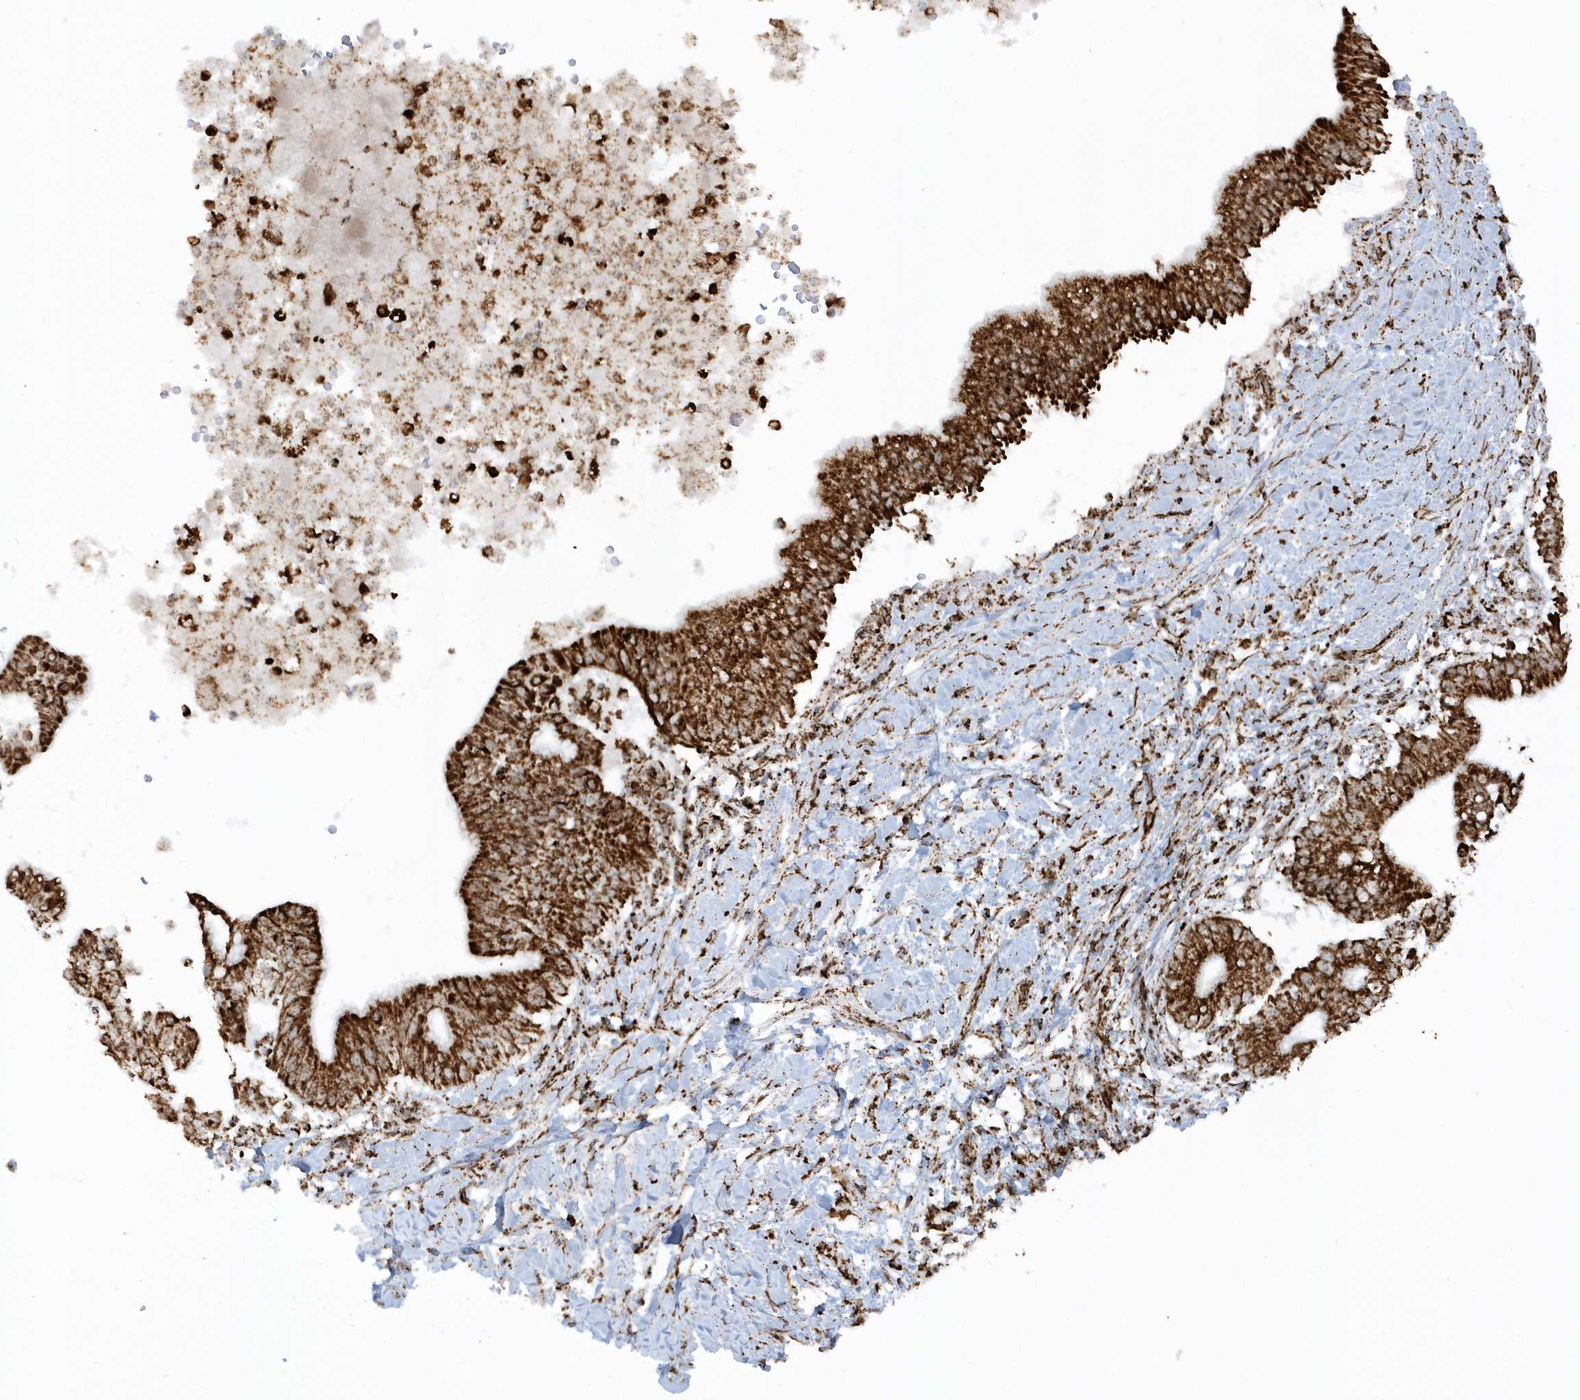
{"staining": {"intensity": "strong", "quantity": ">75%", "location": "cytoplasmic/membranous"}, "tissue": "pancreatic cancer", "cell_type": "Tumor cells", "image_type": "cancer", "snomed": [{"axis": "morphology", "description": "Adenocarcinoma, NOS"}, {"axis": "topography", "description": "Pancreas"}], "caption": "DAB (3,3'-diaminobenzidine) immunohistochemical staining of pancreatic adenocarcinoma displays strong cytoplasmic/membranous protein staining in about >75% of tumor cells. The staining was performed using DAB, with brown indicating positive protein expression. Nuclei are stained blue with hematoxylin.", "gene": "CRY2", "patient": {"sex": "male", "age": 68}}